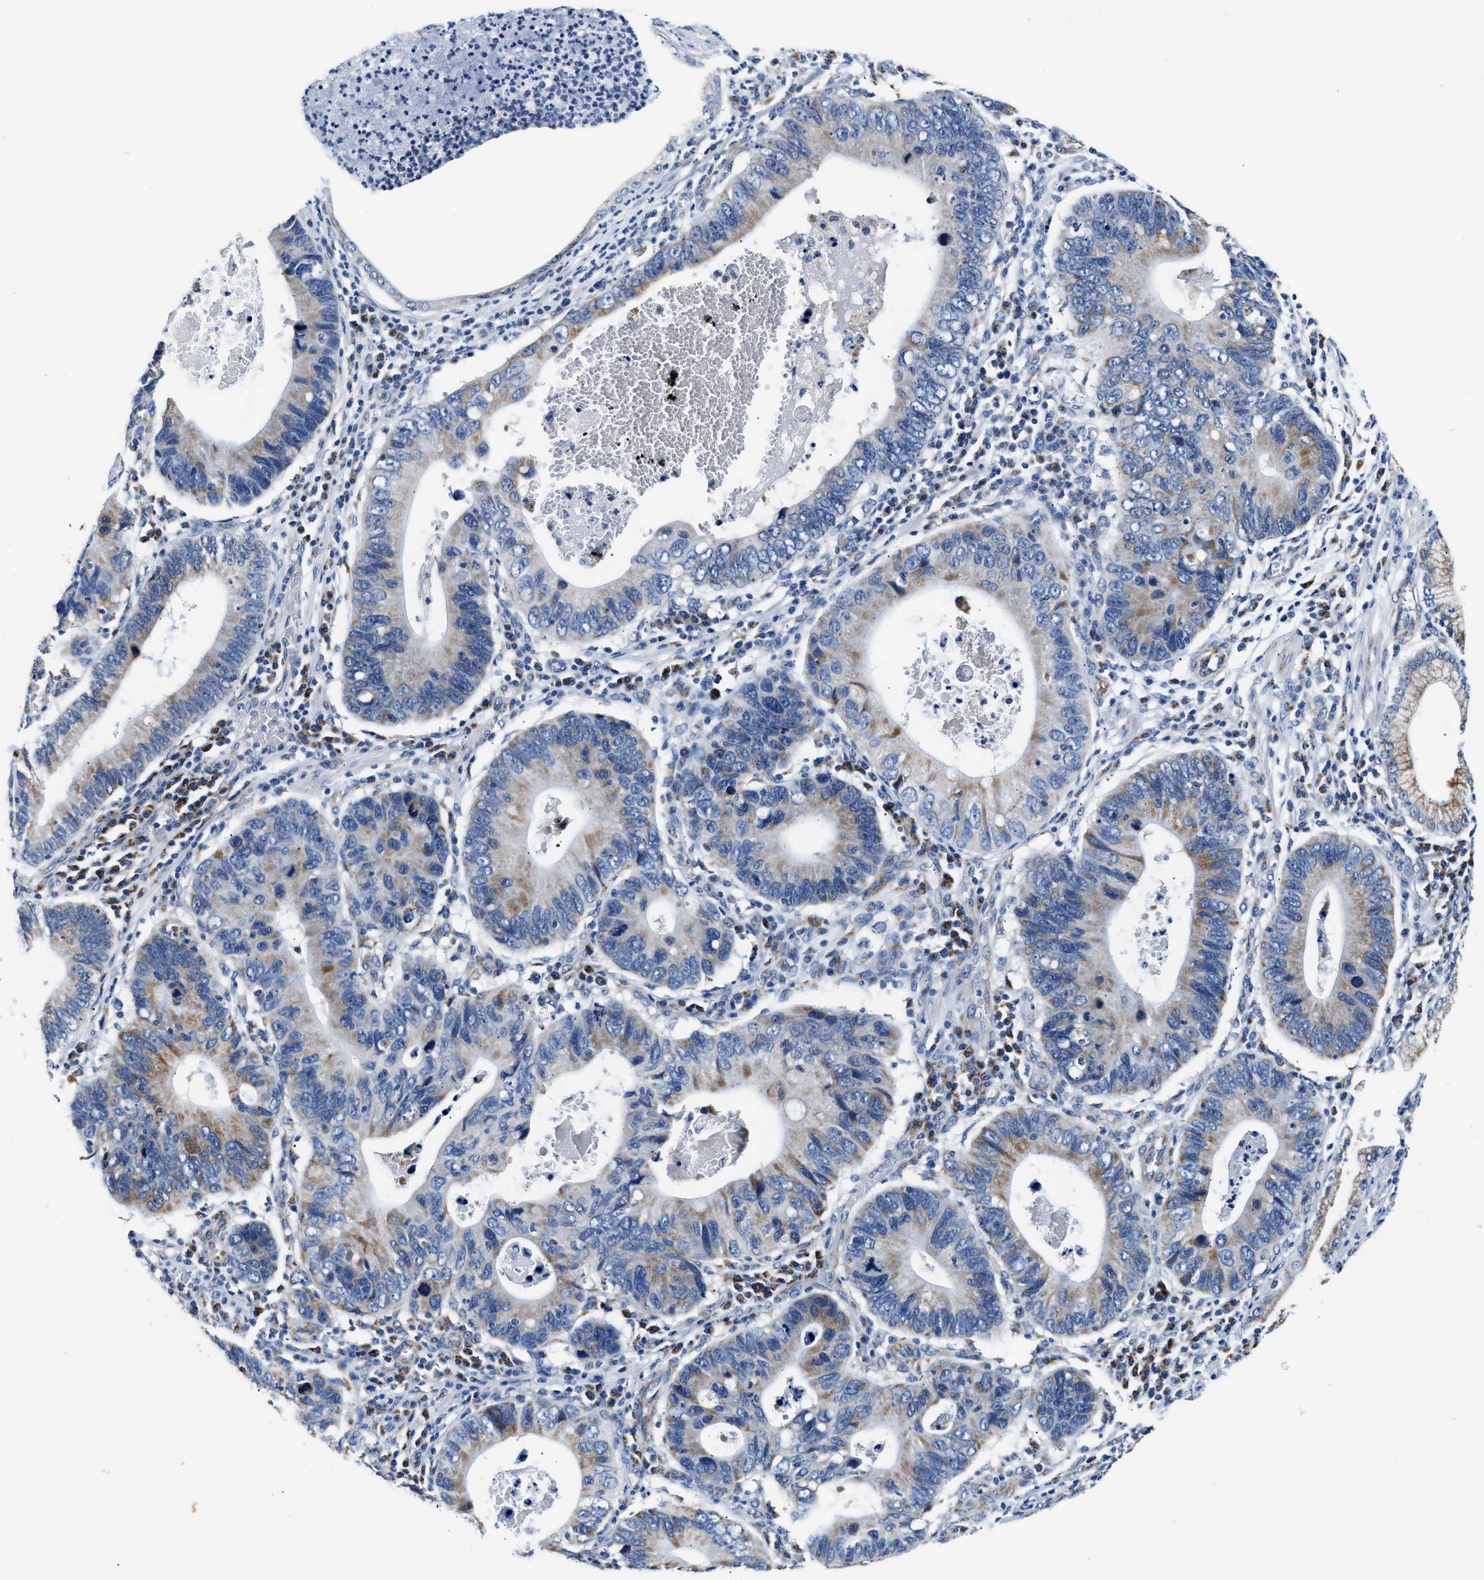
{"staining": {"intensity": "weak", "quantity": "25%-75%", "location": "cytoplasmic/membranous"}, "tissue": "stomach cancer", "cell_type": "Tumor cells", "image_type": "cancer", "snomed": [{"axis": "morphology", "description": "Adenocarcinoma, NOS"}, {"axis": "topography", "description": "Stomach"}], "caption": "IHC of human adenocarcinoma (stomach) reveals low levels of weak cytoplasmic/membranous expression in approximately 25%-75% of tumor cells.", "gene": "ACADVL", "patient": {"sex": "male", "age": 59}}